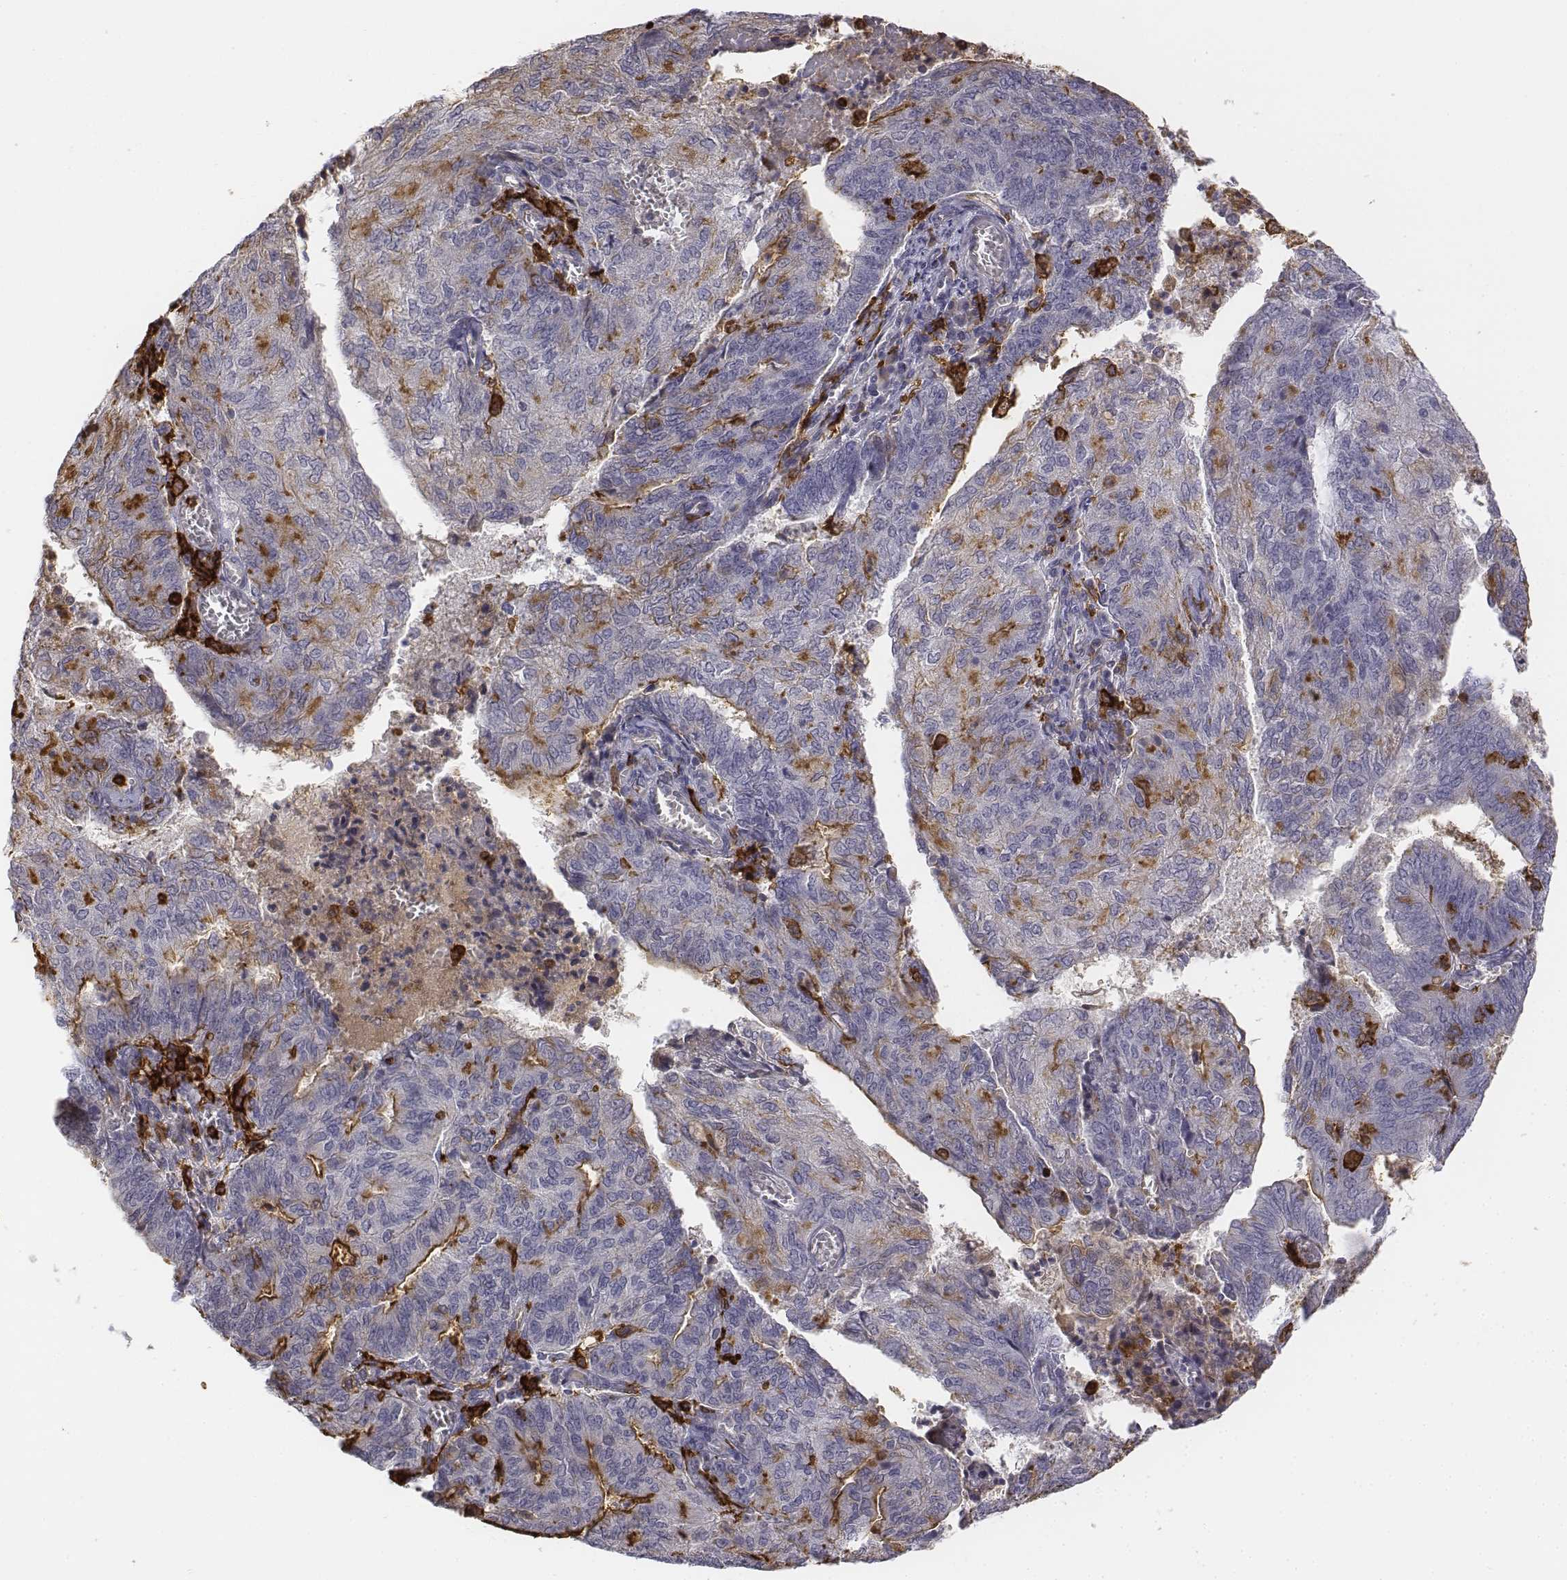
{"staining": {"intensity": "negative", "quantity": "none", "location": "none"}, "tissue": "endometrial cancer", "cell_type": "Tumor cells", "image_type": "cancer", "snomed": [{"axis": "morphology", "description": "Adenocarcinoma, NOS"}, {"axis": "topography", "description": "Endometrium"}], "caption": "Endometrial adenocarcinoma was stained to show a protein in brown. There is no significant expression in tumor cells.", "gene": "CD14", "patient": {"sex": "female", "age": 82}}